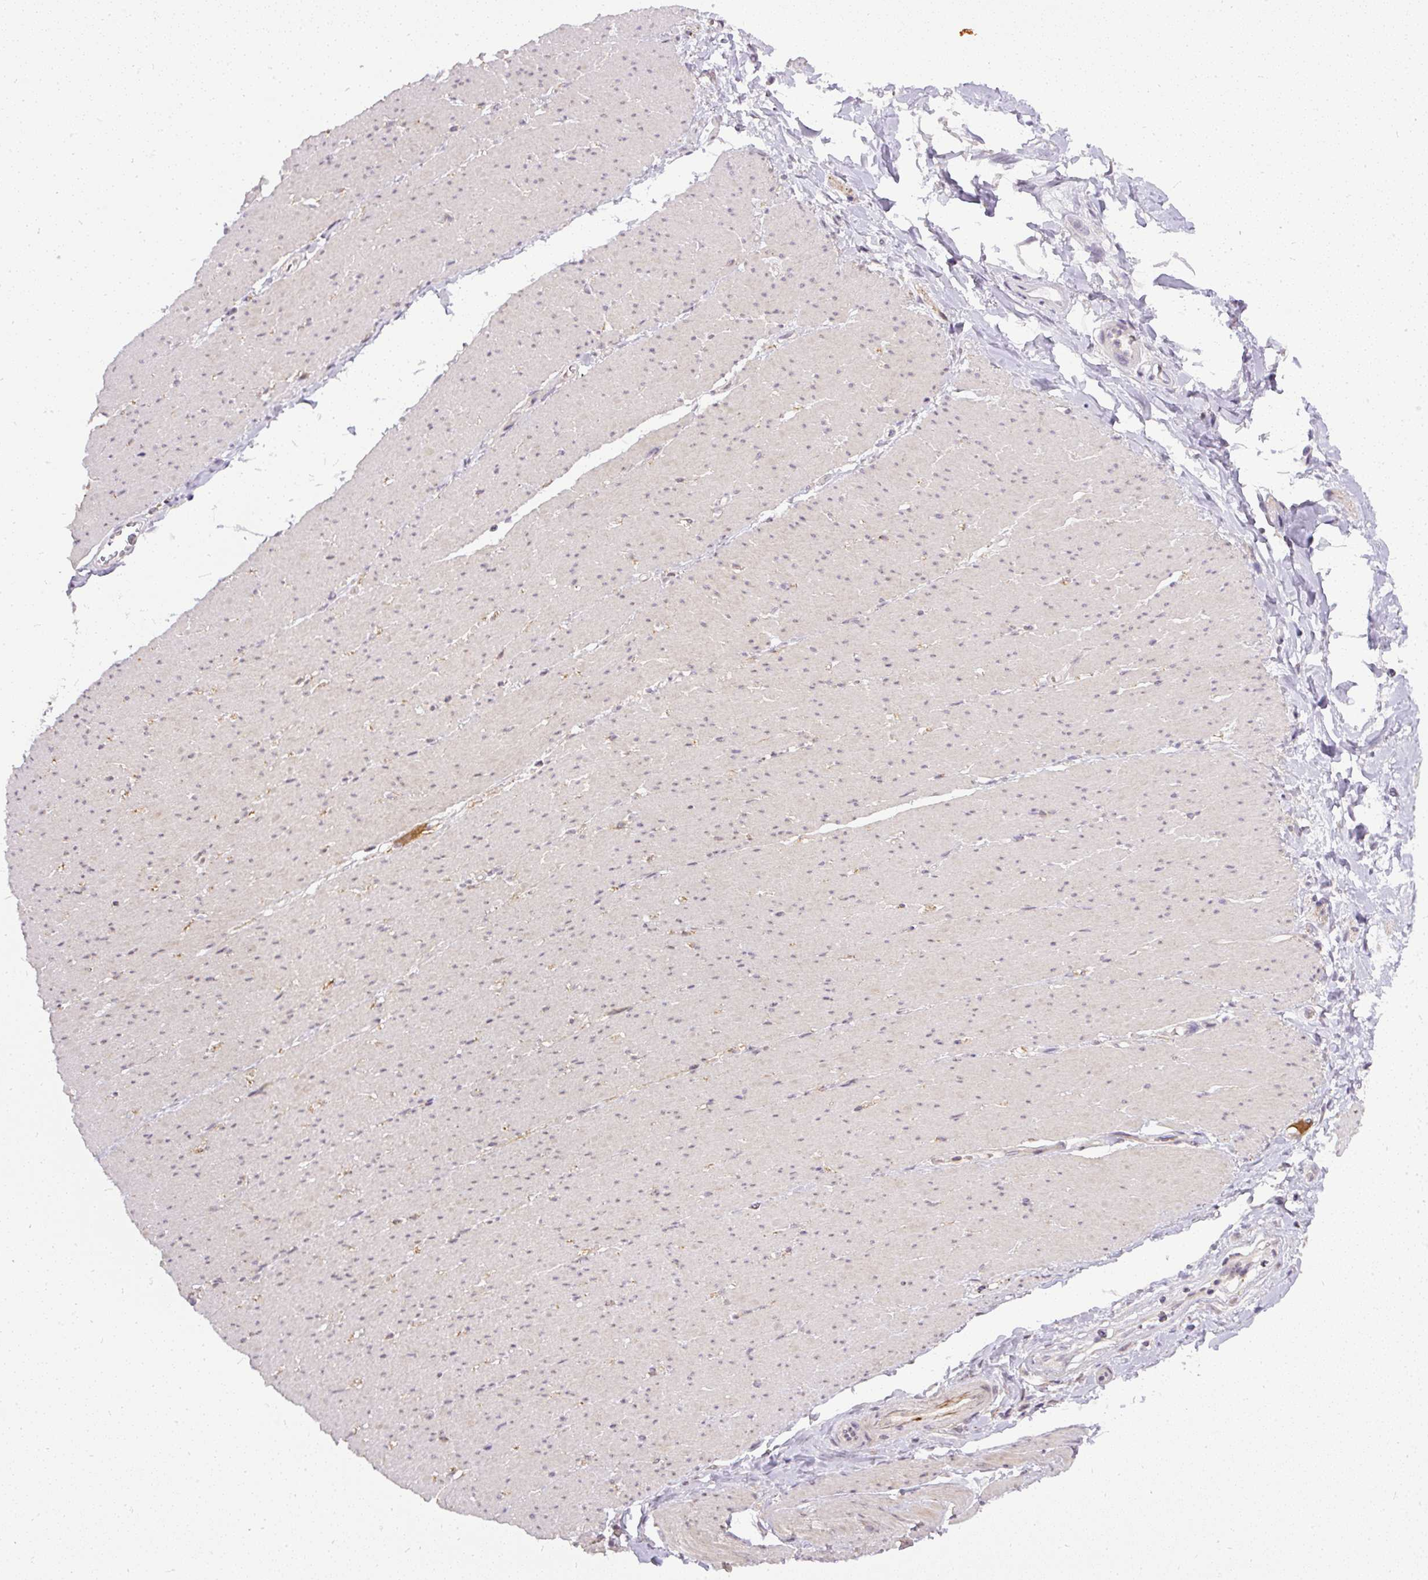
{"staining": {"intensity": "negative", "quantity": "none", "location": "none"}, "tissue": "smooth muscle", "cell_type": "Smooth muscle cells", "image_type": "normal", "snomed": [{"axis": "morphology", "description": "Normal tissue, NOS"}, {"axis": "topography", "description": "Smooth muscle"}, {"axis": "topography", "description": "Rectum"}], "caption": "An IHC image of normal smooth muscle is shown. There is no staining in smooth muscle cells of smooth muscle. (DAB IHC with hematoxylin counter stain).", "gene": "FAM117B", "patient": {"sex": "male", "age": 53}}